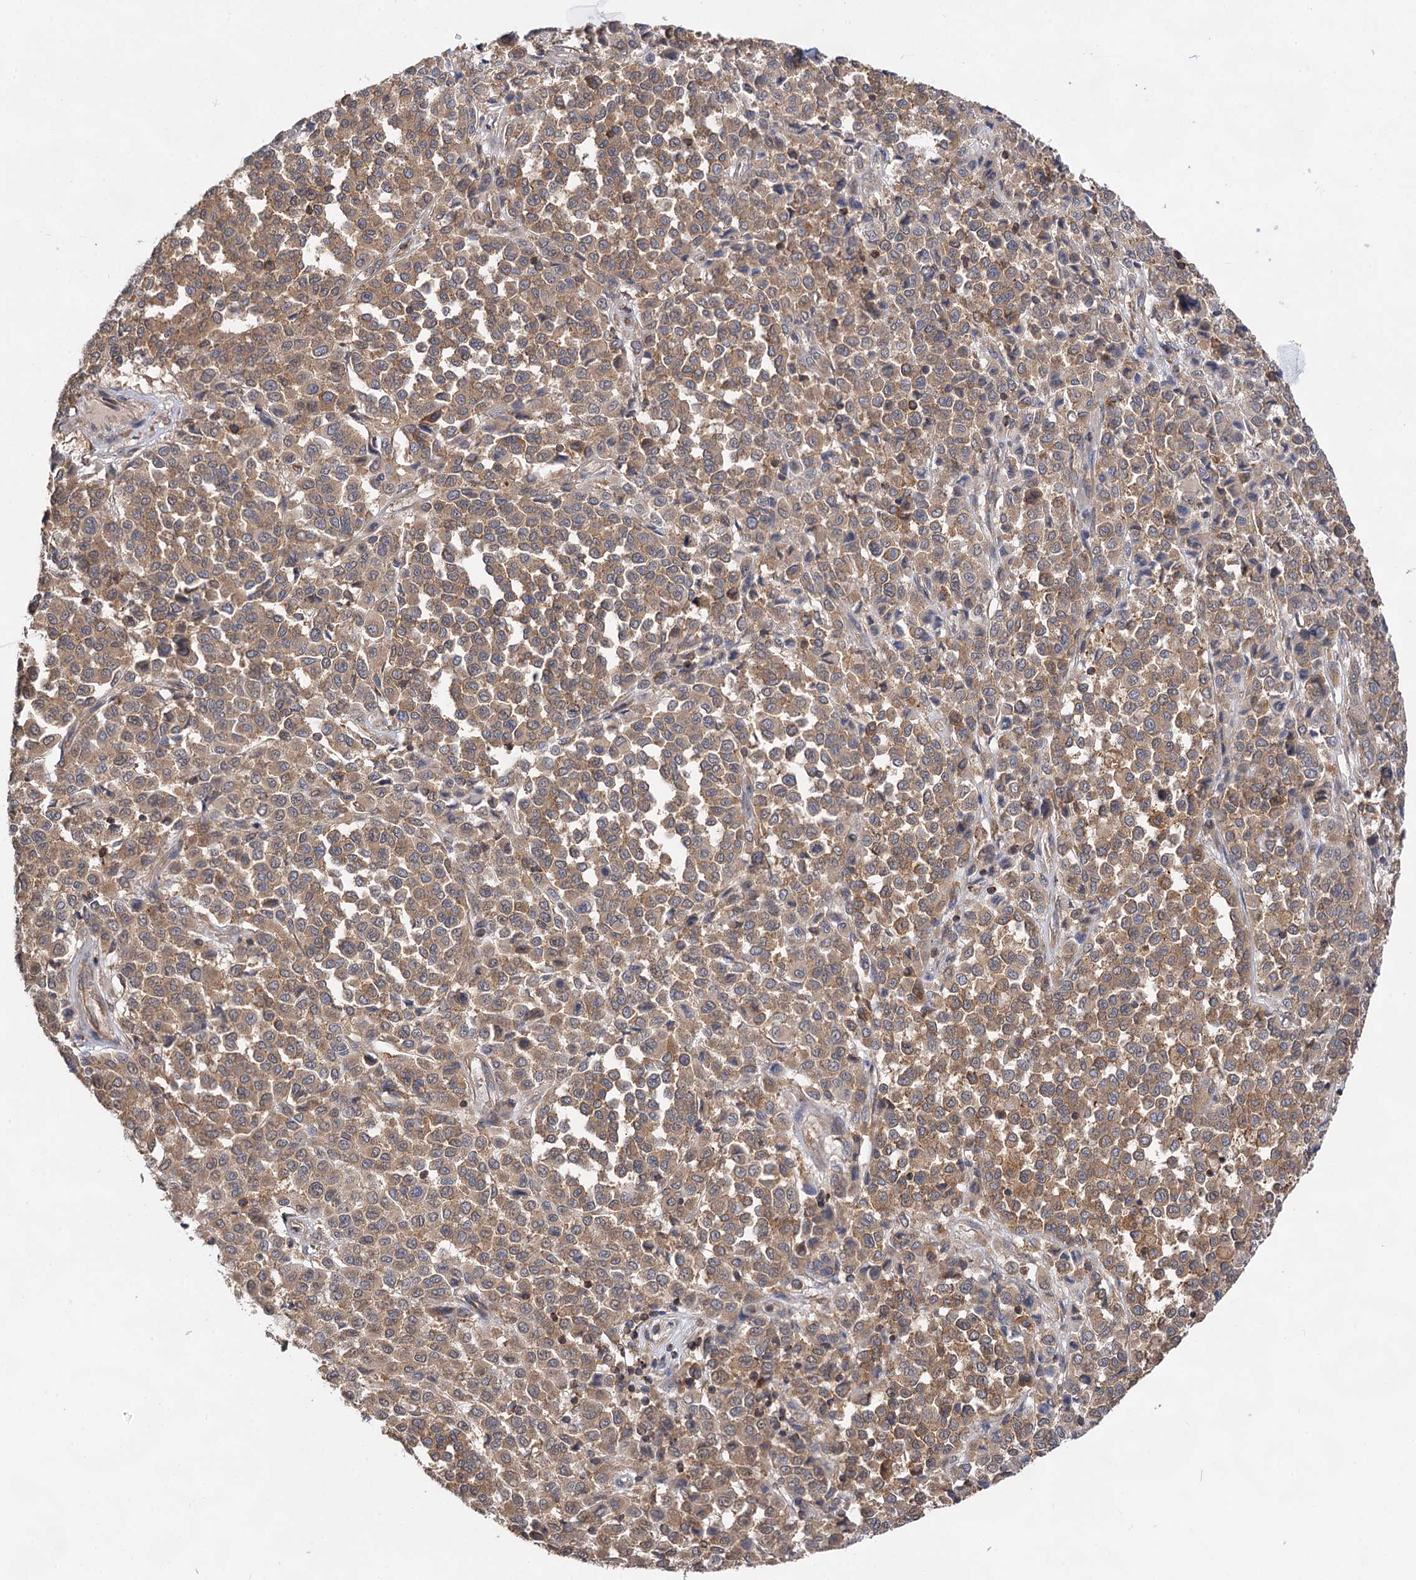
{"staining": {"intensity": "moderate", "quantity": ">75%", "location": "cytoplasmic/membranous"}, "tissue": "melanoma", "cell_type": "Tumor cells", "image_type": "cancer", "snomed": [{"axis": "morphology", "description": "Malignant melanoma, Metastatic site"}, {"axis": "topography", "description": "Pancreas"}], "caption": "Human malignant melanoma (metastatic site) stained for a protein (brown) exhibits moderate cytoplasmic/membranous positive staining in about >75% of tumor cells.", "gene": "PACS1", "patient": {"sex": "female", "age": 30}}